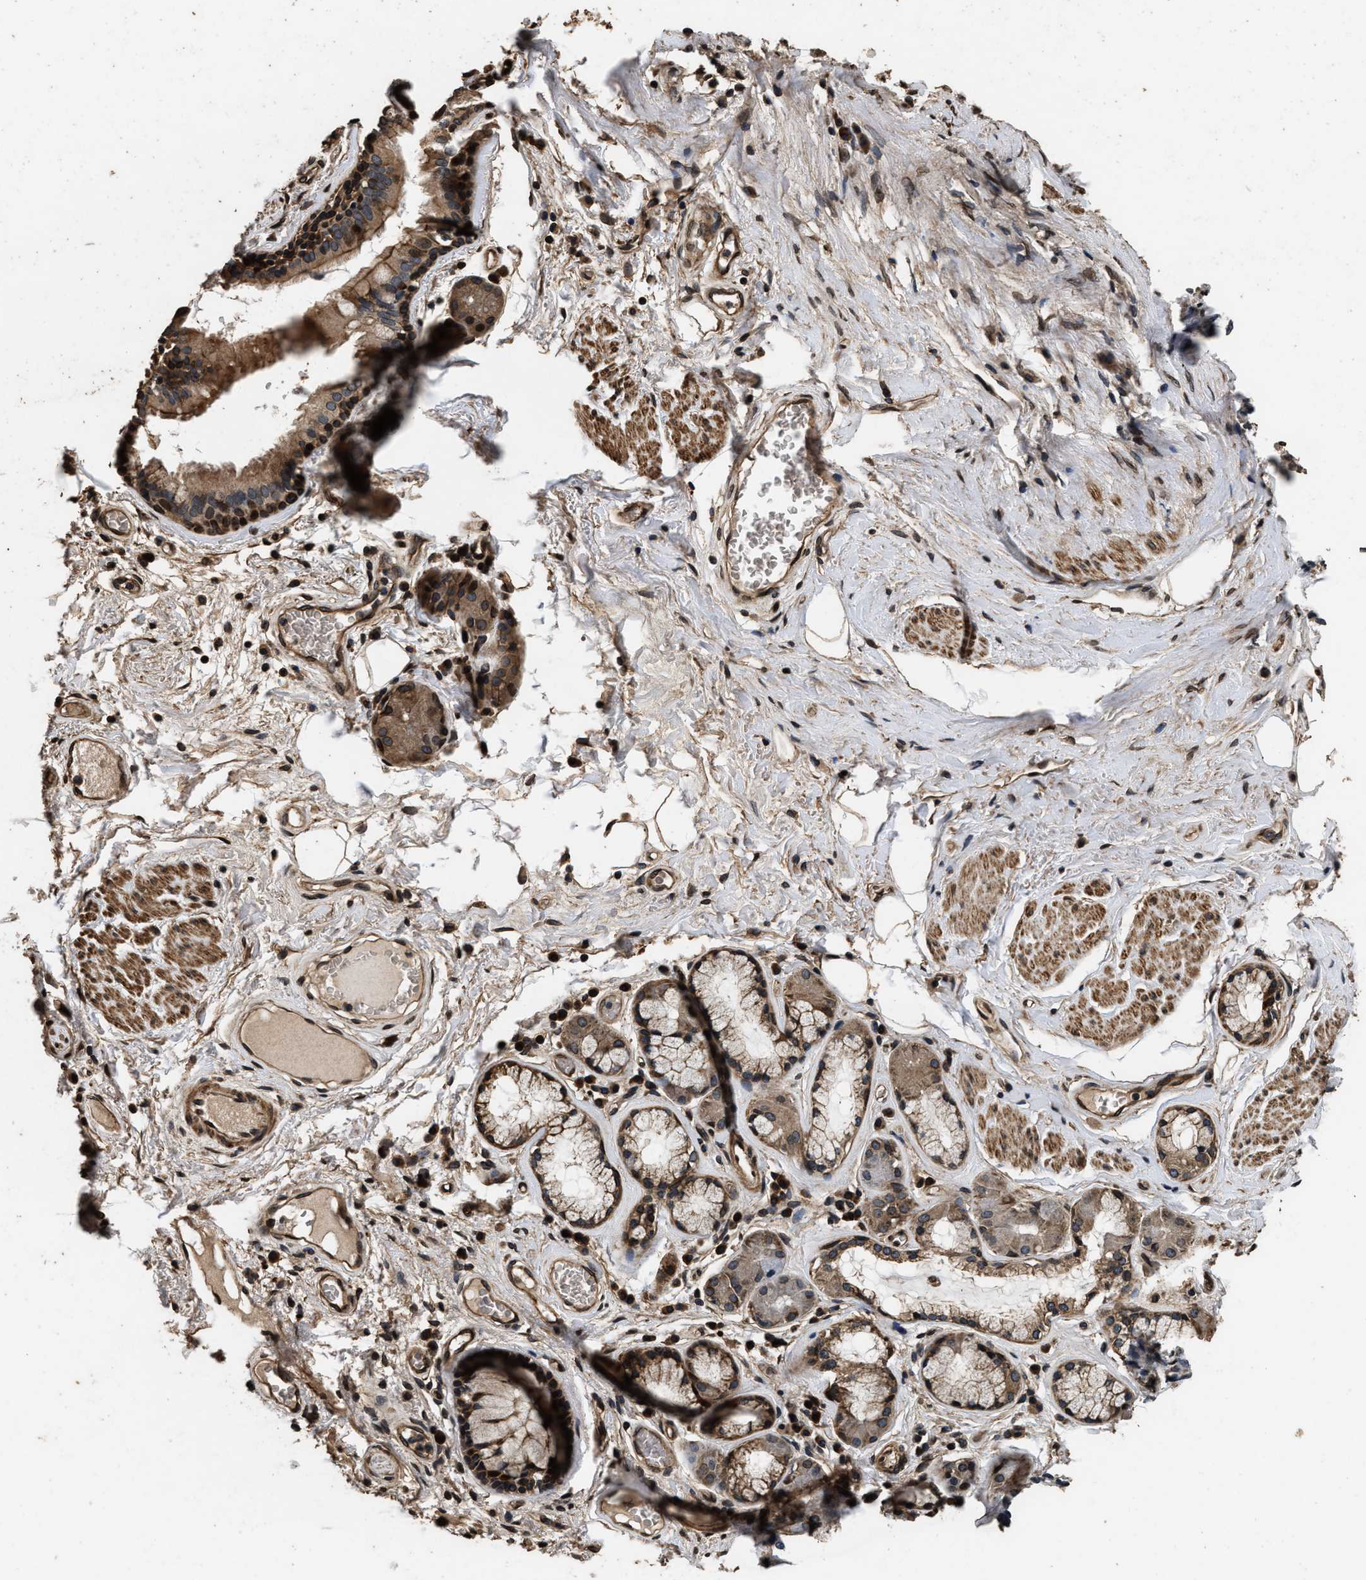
{"staining": {"intensity": "strong", "quantity": ">75%", "location": "cytoplasmic/membranous,nuclear"}, "tissue": "bronchus", "cell_type": "Respiratory epithelial cells", "image_type": "normal", "snomed": [{"axis": "morphology", "description": "Normal tissue, NOS"}, {"axis": "topography", "description": "Cartilage tissue"}], "caption": "An image of human bronchus stained for a protein displays strong cytoplasmic/membranous,nuclear brown staining in respiratory epithelial cells. The staining is performed using DAB (3,3'-diaminobenzidine) brown chromogen to label protein expression. The nuclei are counter-stained blue using hematoxylin.", "gene": "ACCS", "patient": {"sex": "female", "age": 63}}